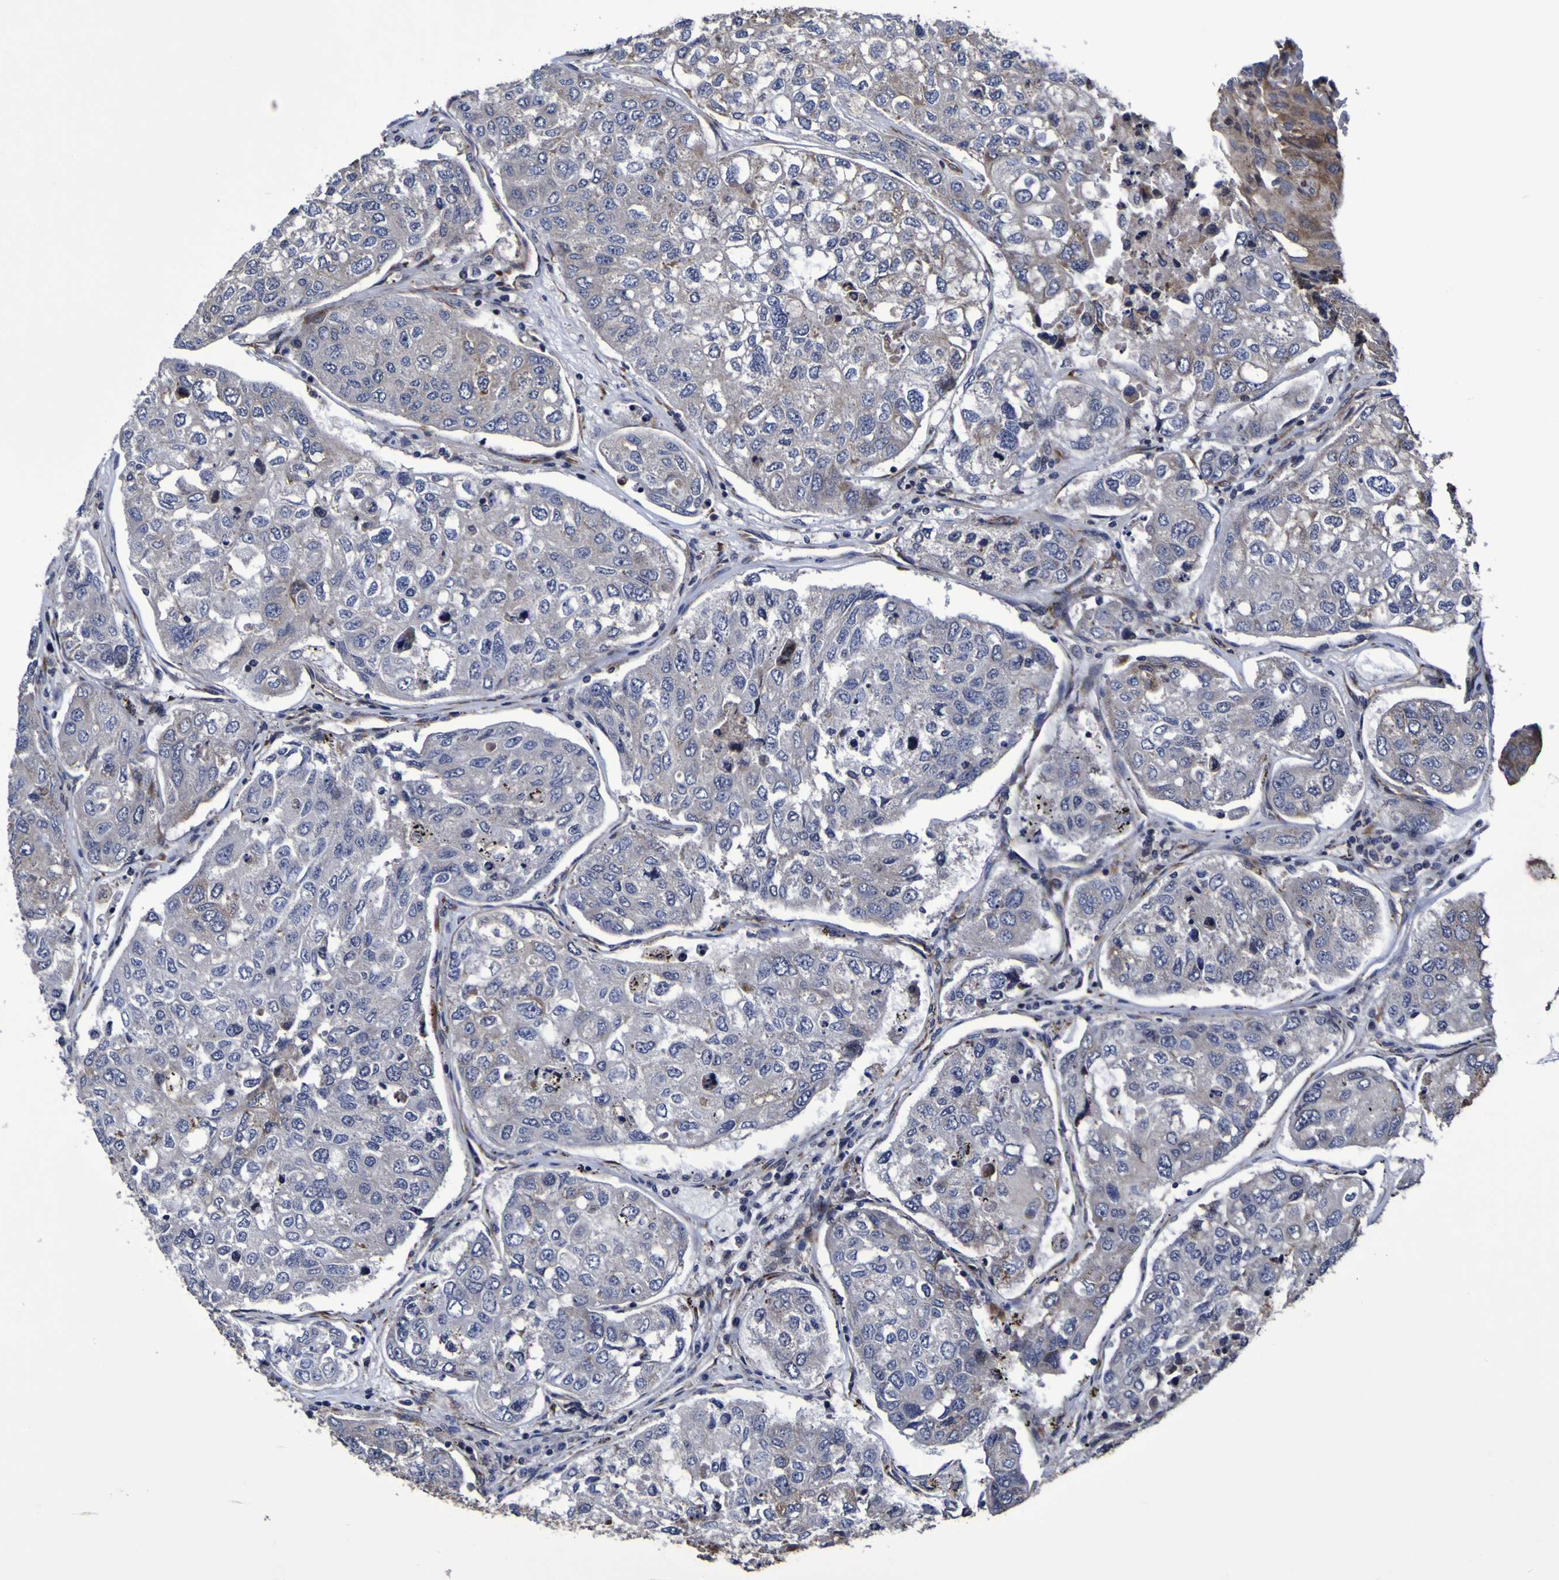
{"staining": {"intensity": "weak", "quantity": "<25%", "location": "cytoplasmic/membranous"}, "tissue": "urothelial cancer", "cell_type": "Tumor cells", "image_type": "cancer", "snomed": [{"axis": "morphology", "description": "Urothelial carcinoma, High grade"}, {"axis": "topography", "description": "Lymph node"}, {"axis": "topography", "description": "Urinary bladder"}], "caption": "This is an immunohistochemistry histopathology image of urothelial carcinoma (high-grade). There is no staining in tumor cells.", "gene": "P3H1", "patient": {"sex": "male", "age": 51}}